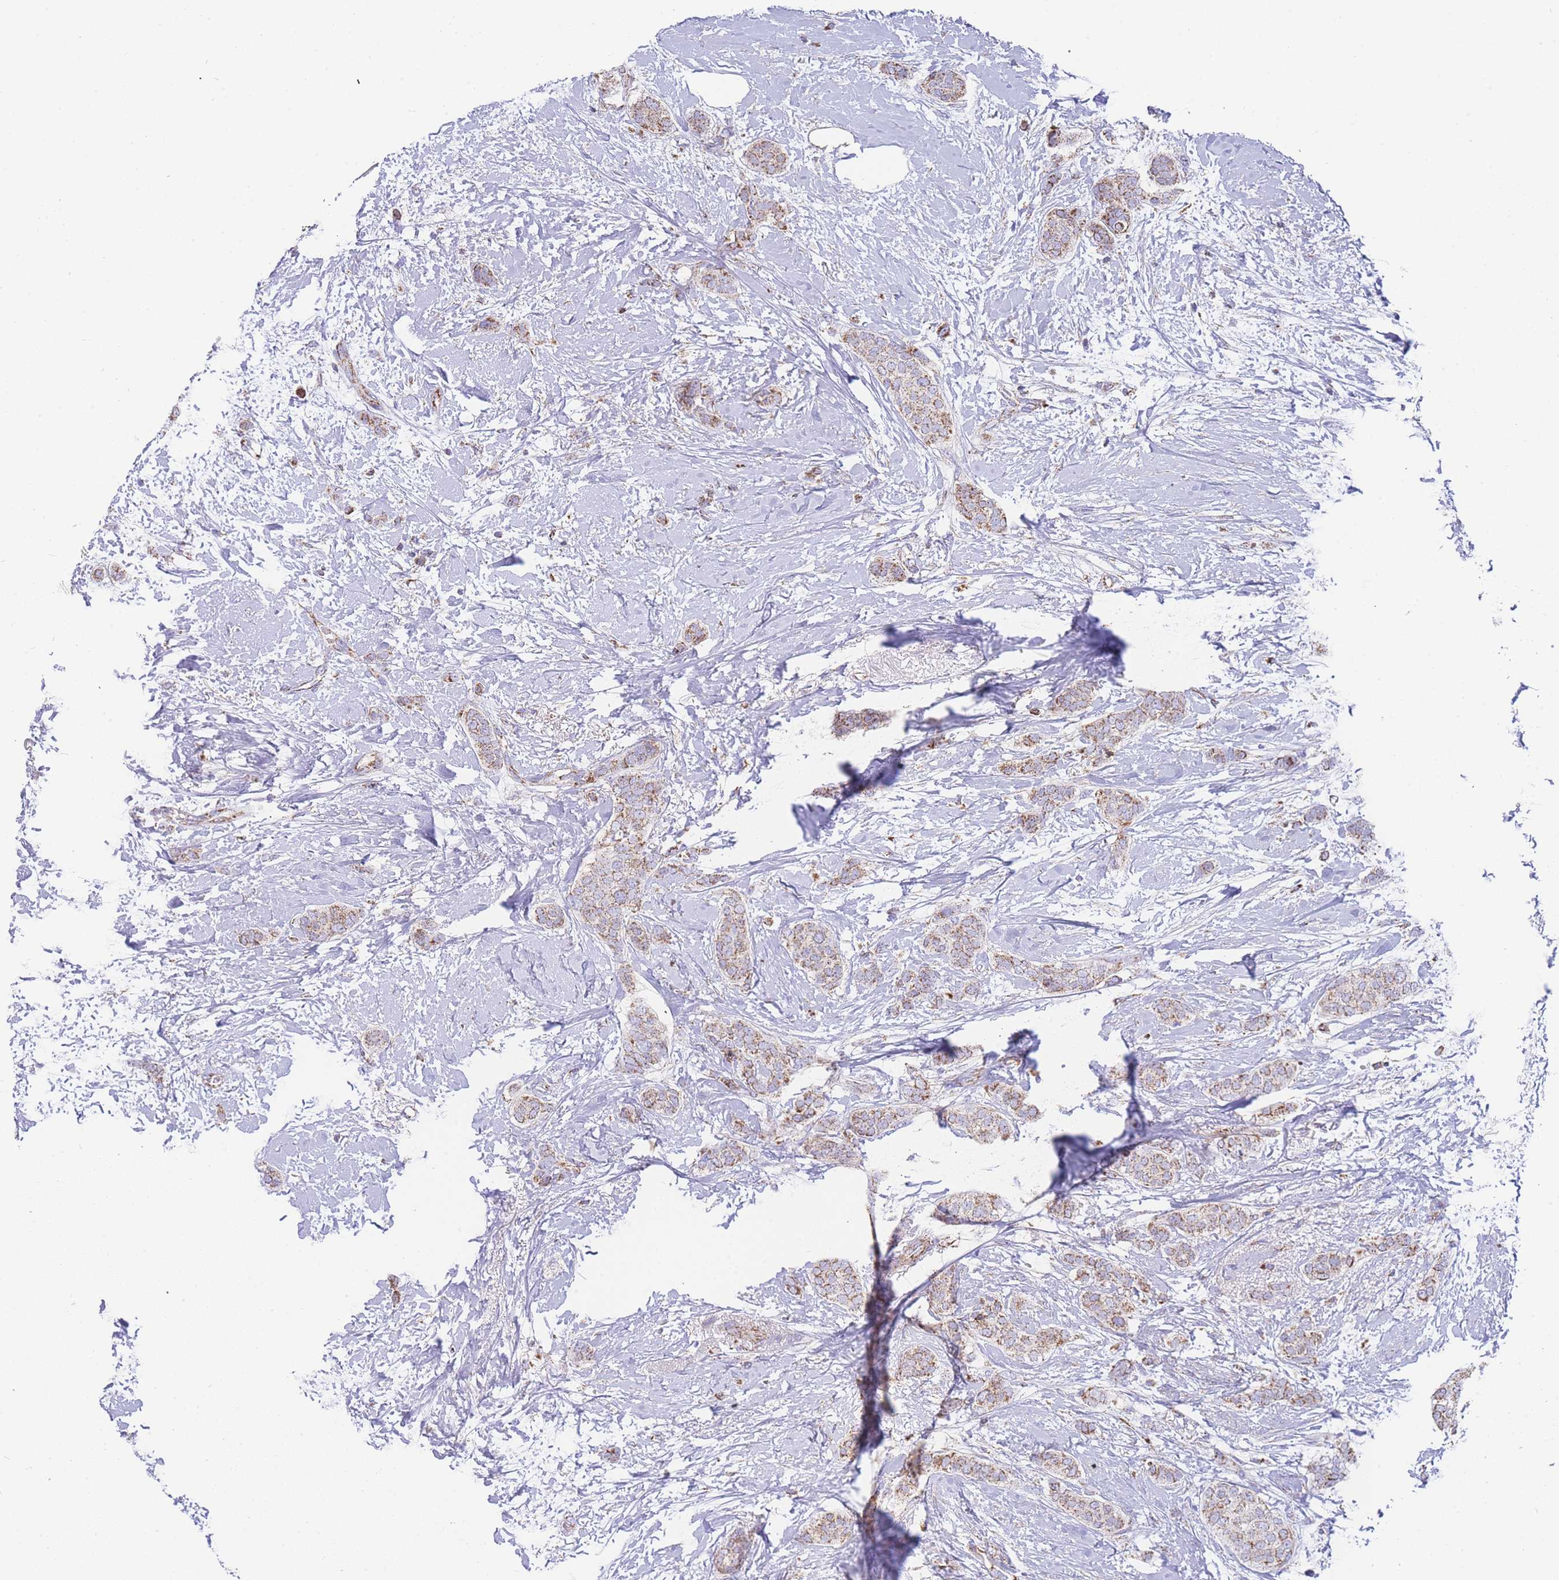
{"staining": {"intensity": "weak", "quantity": ">75%", "location": "cytoplasmic/membranous"}, "tissue": "breast cancer", "cell_type": "Tumor cells", "image_type": "cancer", "snomed": [{"axis": "morphology", "description": "Duct carcinoma"}, {"axis": "topography", "description": "Breast"}], "caption": "Immunohistochemical staining of human intraductal carcinoma (breast) displays weak cytoplasmic/membranous protein expression in approximately >75% of tumor cells.", "gene": "GSTM1", "patient": {"sex": "female", "age": 72}}